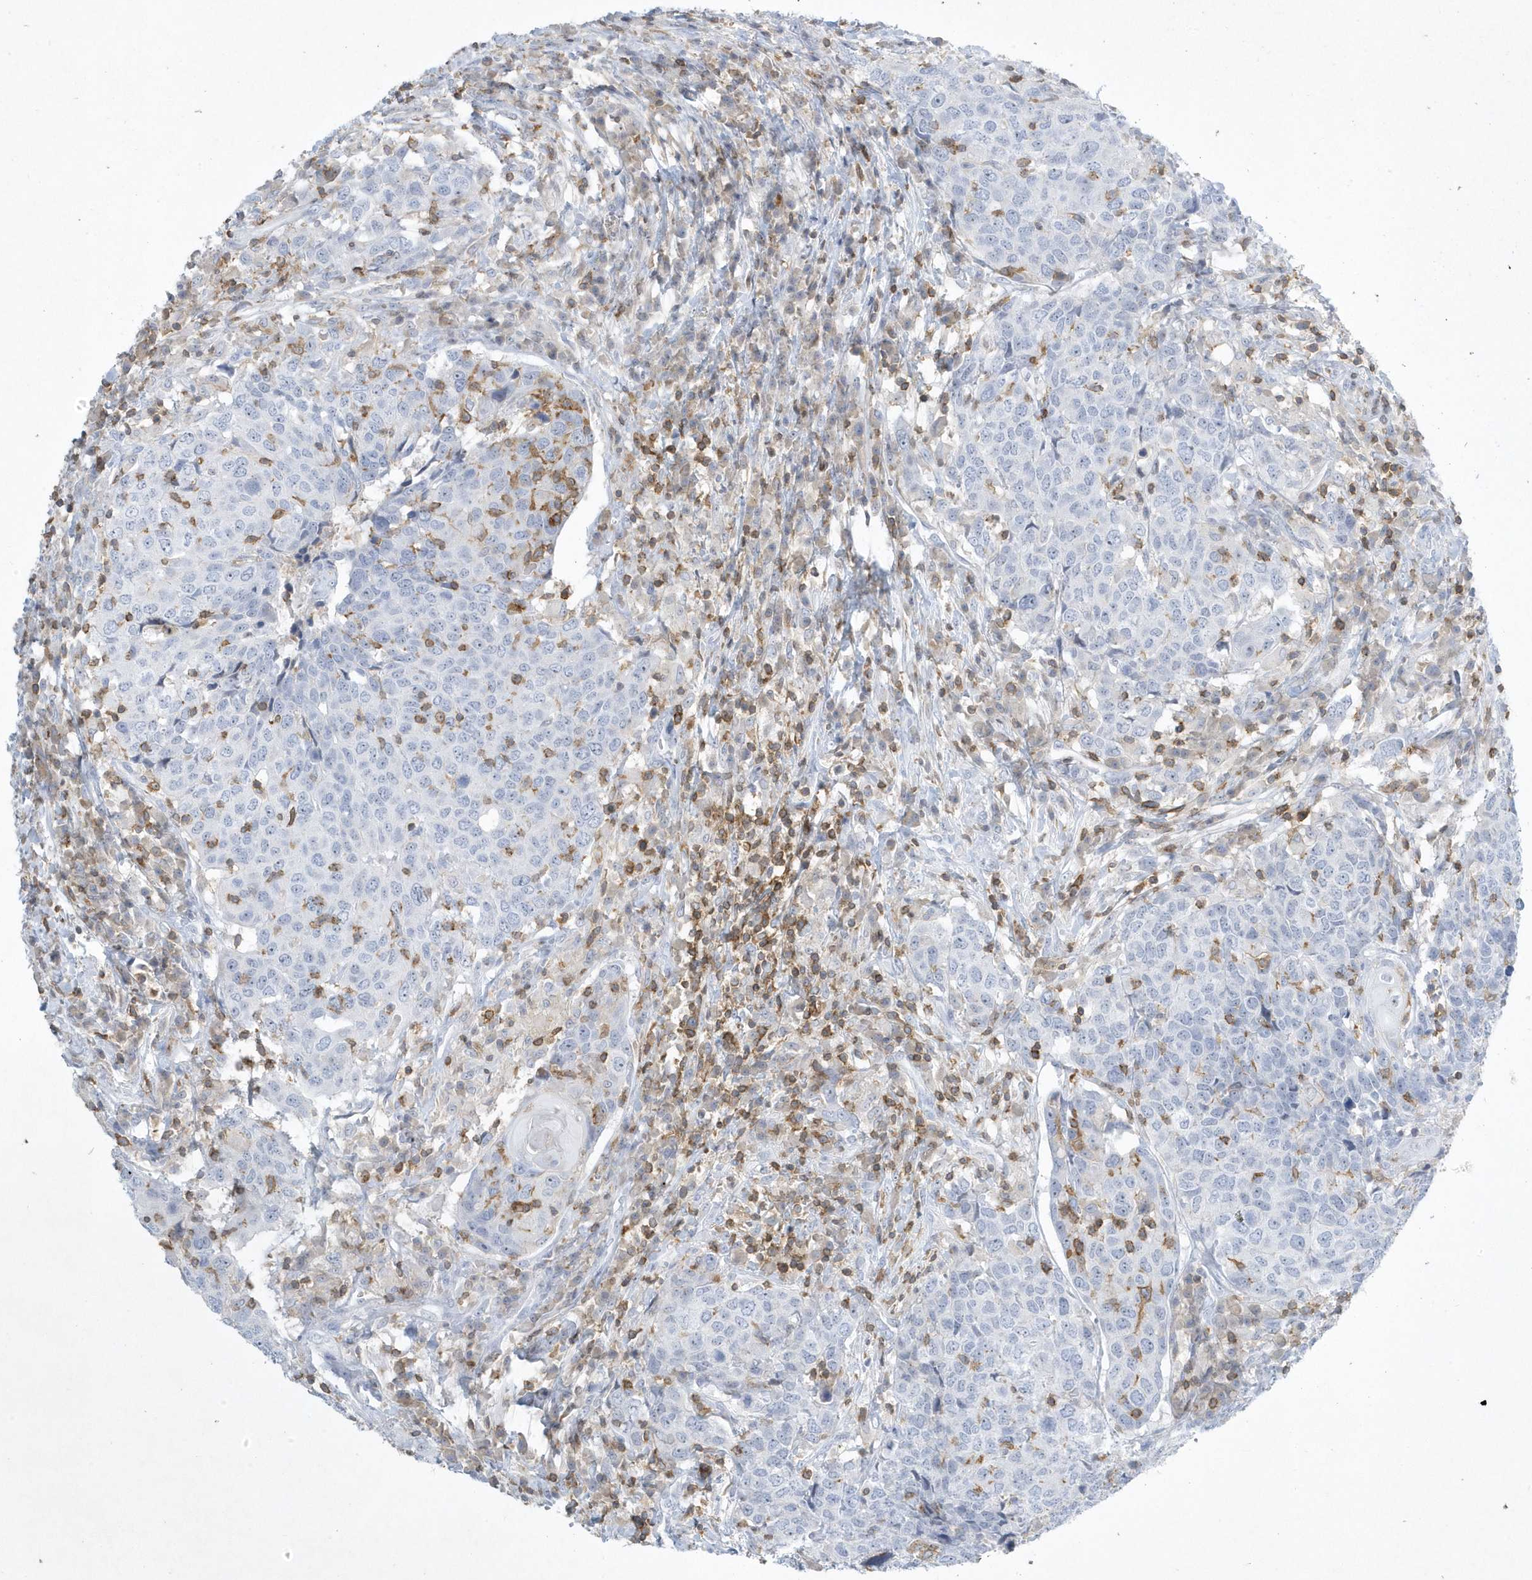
{"staining": {"intensity": "negative", "quantity": "none", "location": "none"}, "tissue": "head and neck cancer", "cell_type": "Tumor cells", "image_type": "cancer", "snomed": [{"axis": "morphology", "description": "Squamous cell carcinoma, NOS"}, {"axis": "topography", "description": "Head-Neck"}], "caption": "Image shows no protein positivity in tumor cells of head and neck cancer (squamous cell carcinoma) tissue. (Immunohistochemistry, brightfield microscopy, high magnification).", "gene": "PSD4", "patient": {"sex": "male", "age": 66}}